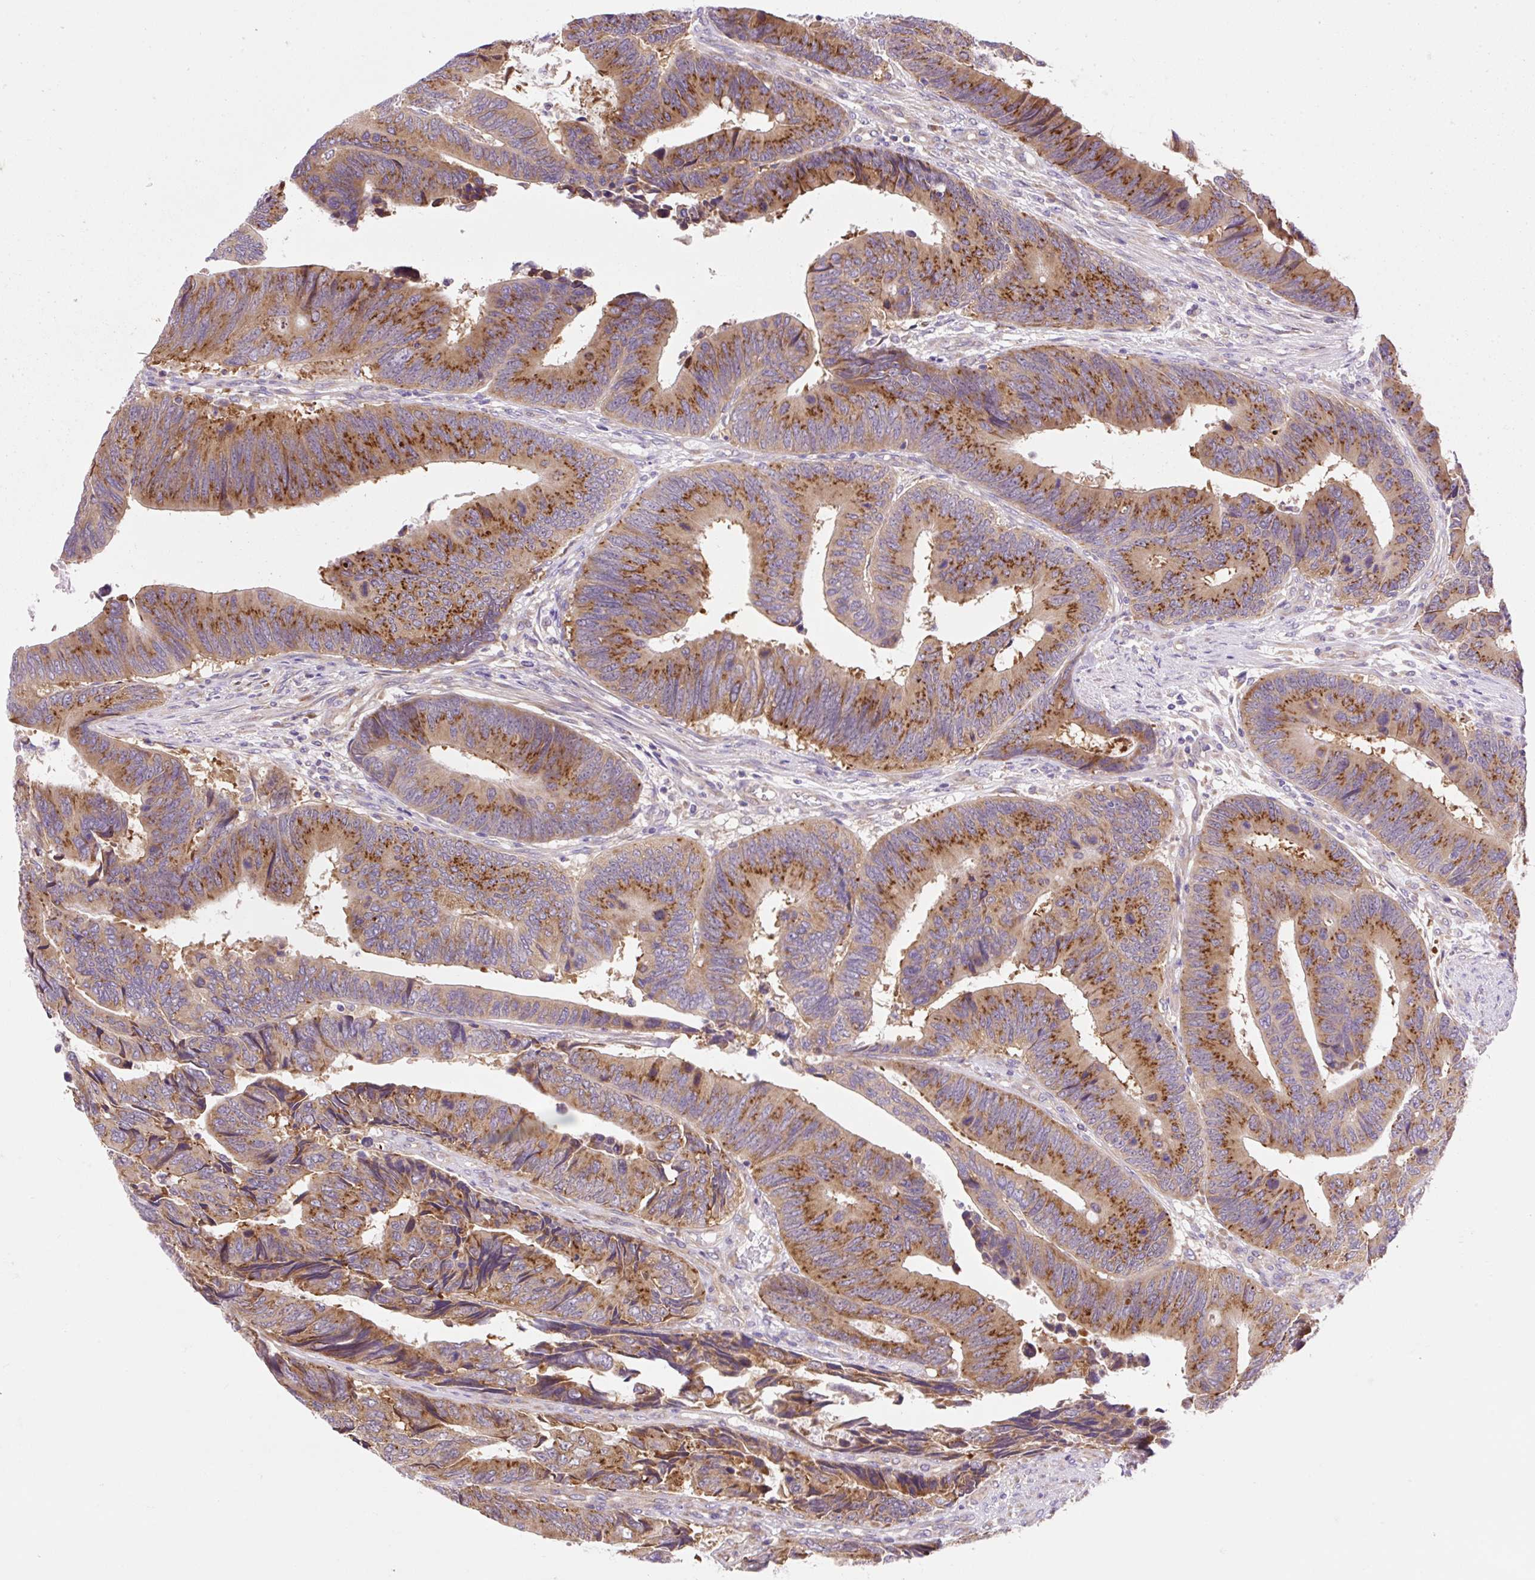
{"staining": {"intensity": "moderate", "quantity": ">75%", "location": "cytoplasmic/membranous"}, "tissue": "colorectal cancer", "cell_type": "Tumor cells", "image_type": "cancer", "snomed": [{"axis": "morphology", "description": "Adenocarcinoma, NOS"}, {"axis": "topography", "description": "Colon"}], "caption": "The immunohistochemical stain highlights moderate cytoplasmic/membranous expression in tumor cells of colorectal cancer (adenocarcinoma) tissue.", "gene": "GPR45", "patient": {"sex": "male", "age": 87}}